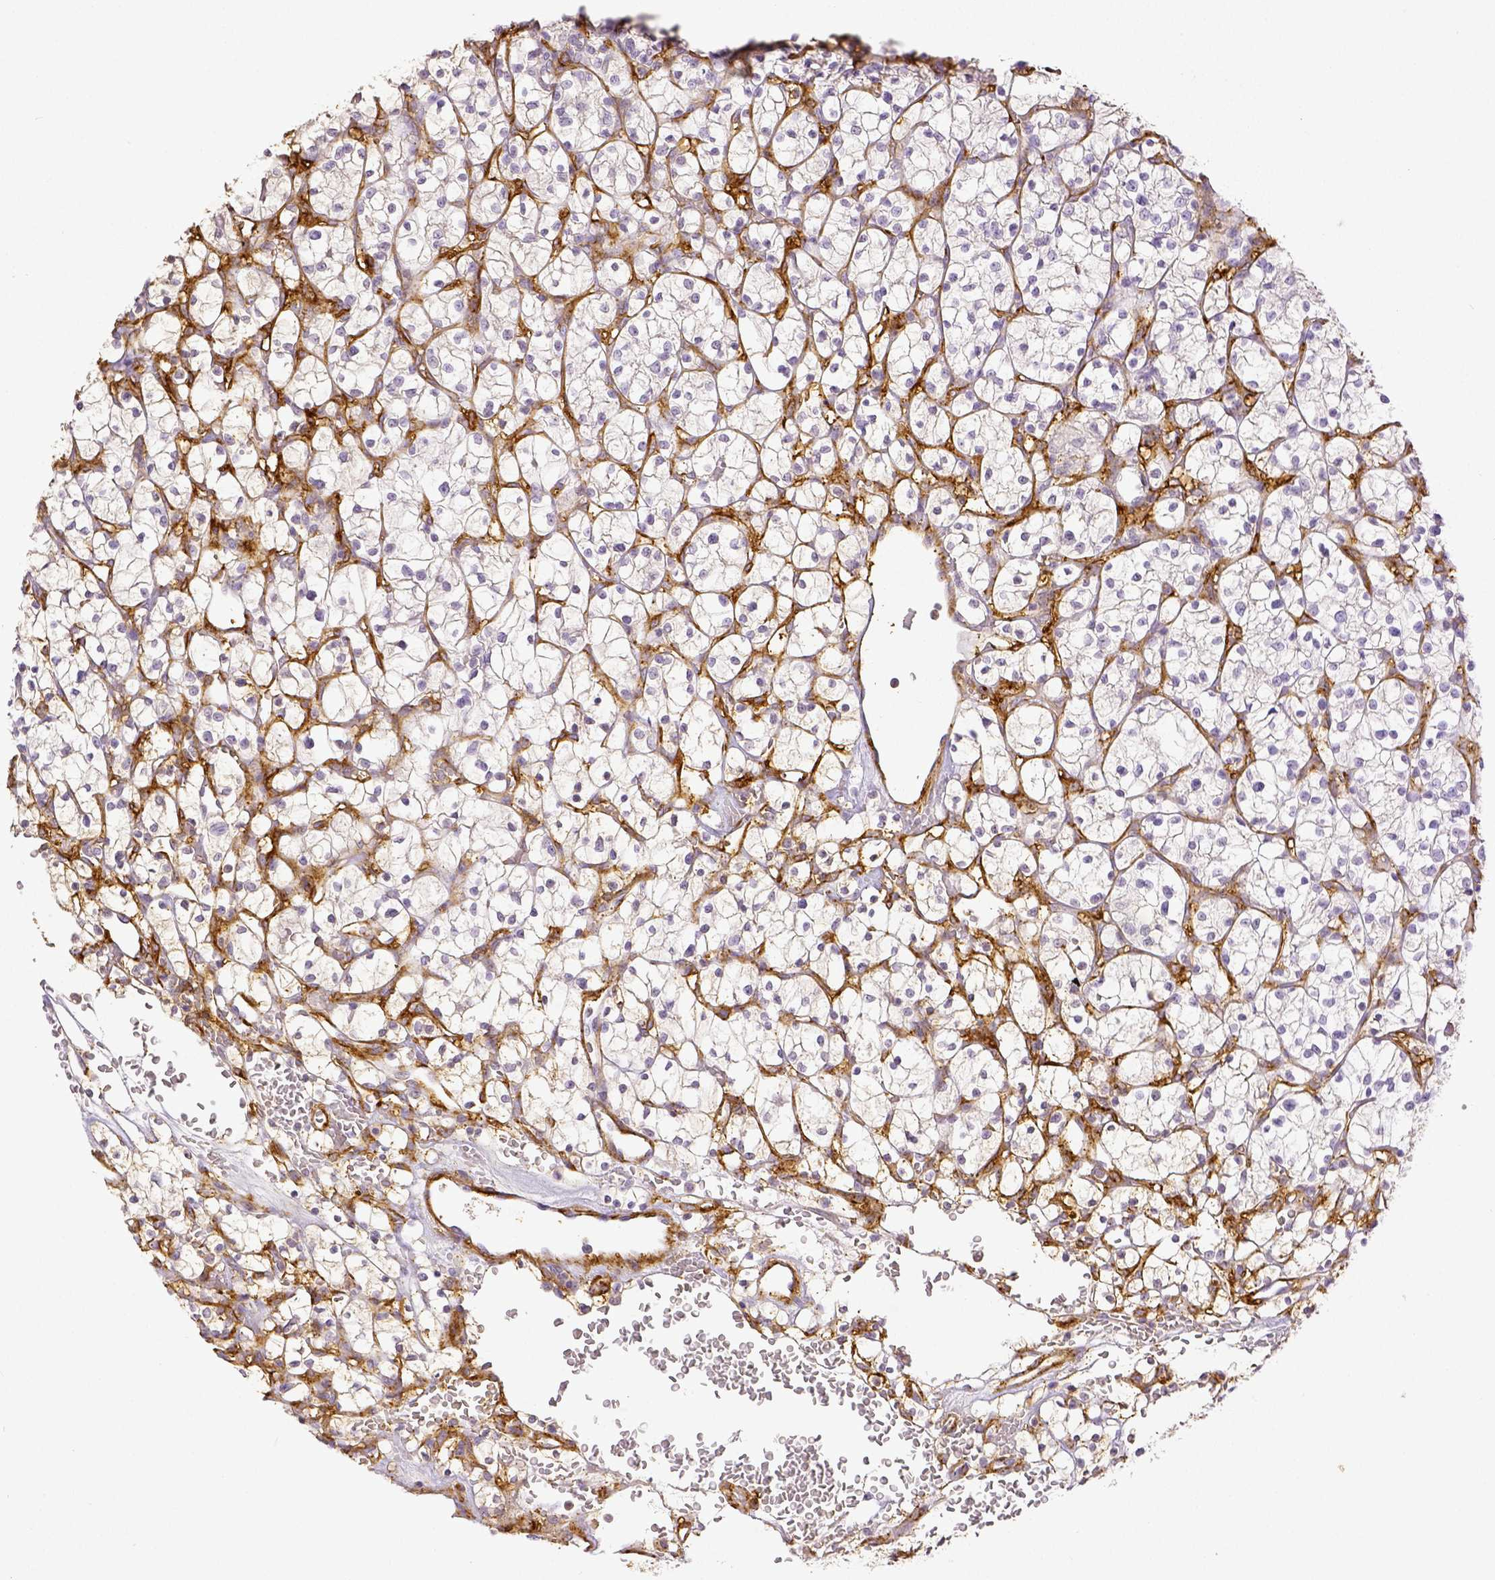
{"staining": {"intensity": "negative", "quantity": "none", "location": "none"}, "tissue": "renal cancer", "cell_type": "Tumor cells", "image_type": "cancer", "snomed": [{"axis": "morphology", "description": "Adenocarcinoma, NOS"}, {"axis": "topography", "description": "Kidney"}], "caption": "Tumor cells show no significant protein positivity in renal adenocarcinoma. (Stains: DAB (3,3'-diaminobenzidine) immunohistochemistry with hematoxylin counter stain, Microscopy: brightfield microscopy at high magnification).", "gene": "THY1", "patient": {"sex": "female", "age": 64}}